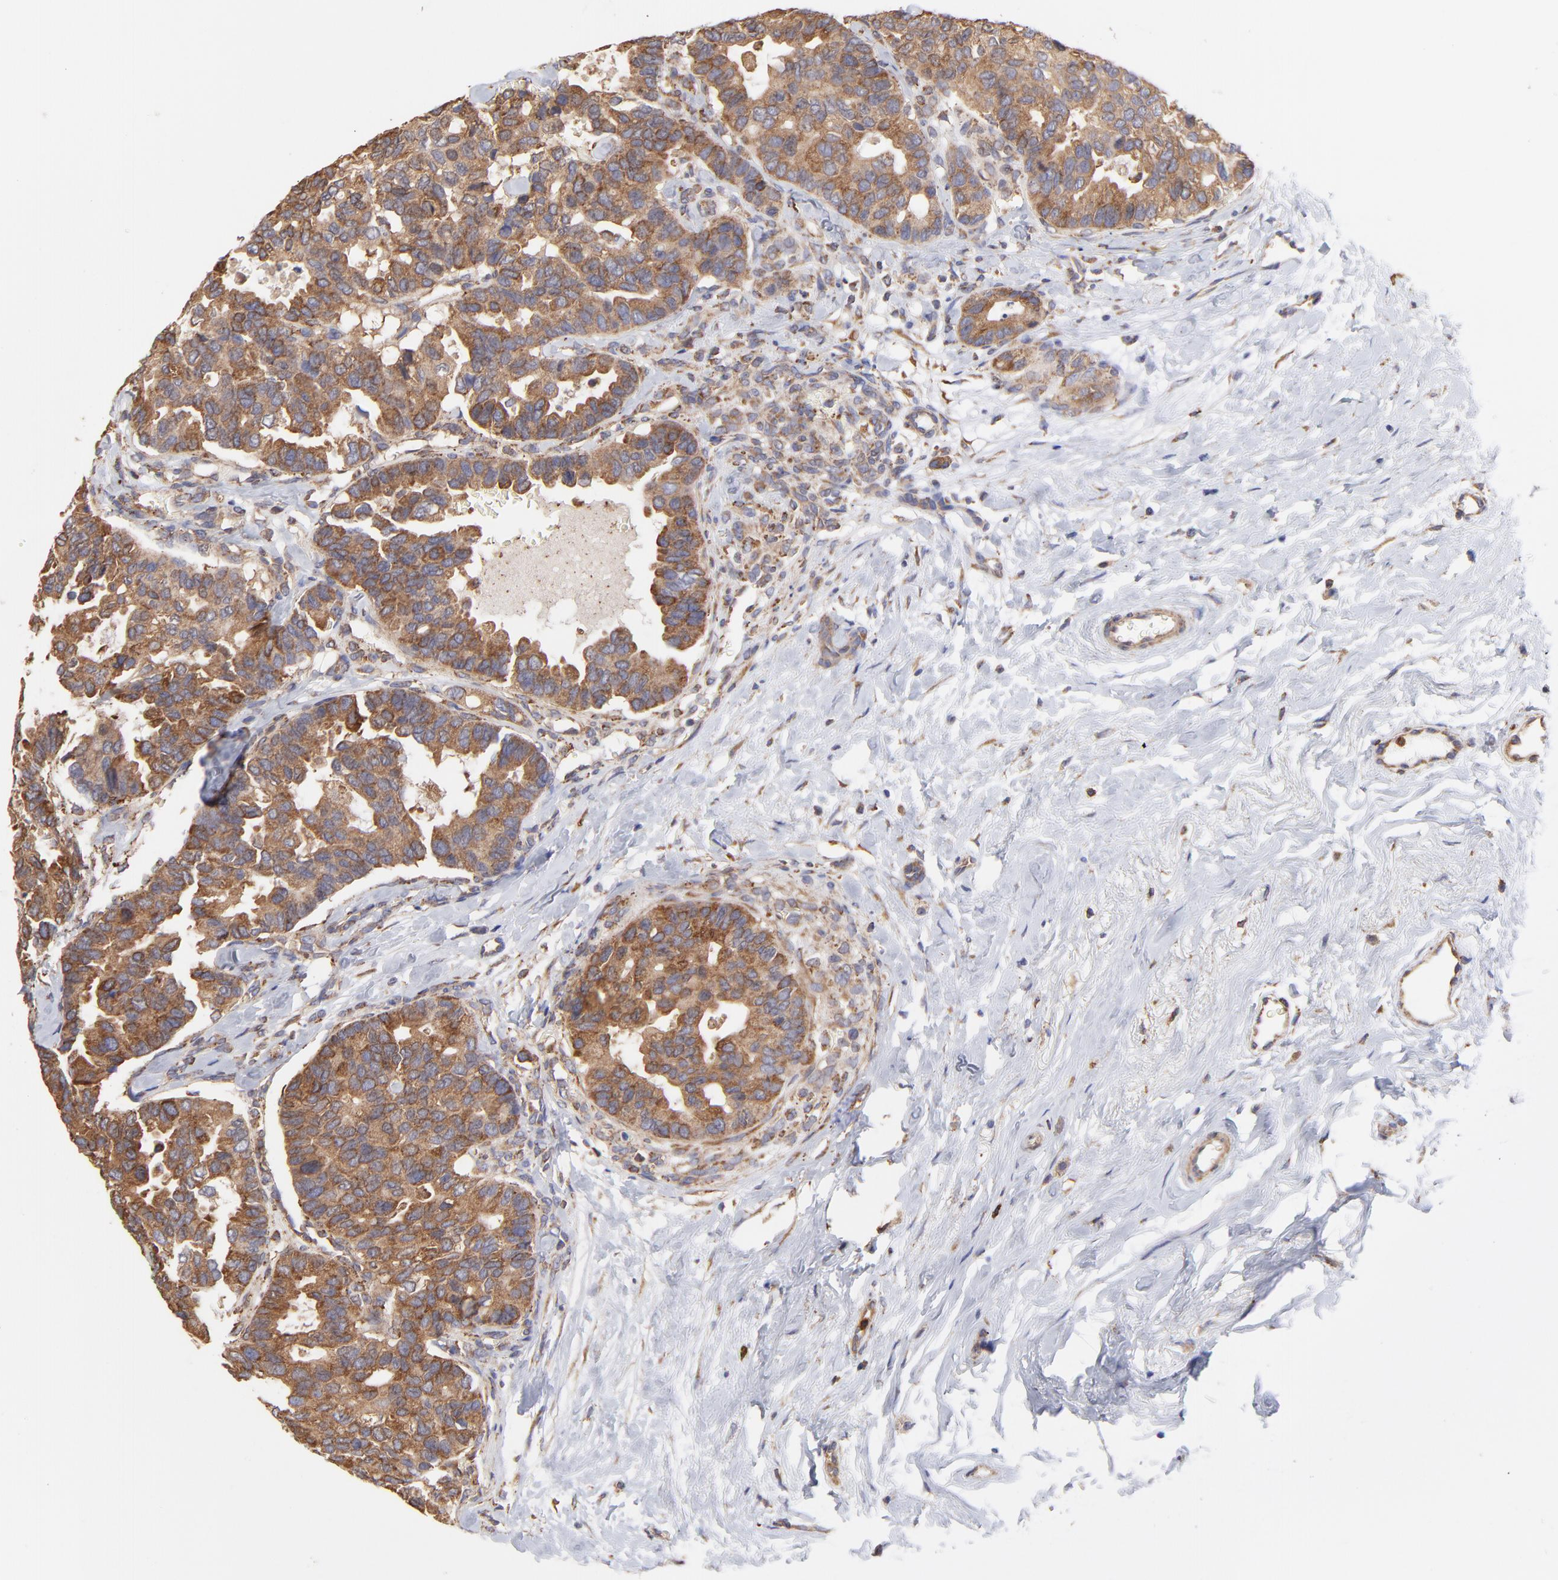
{"staining": {"intensity": "strong", "quantity": ">75%", "location": "cytoplasmic/membranous"}, "tissue": "breast cancer", "cell_type": "Tumor cells", "image_type": "cancer", "snomed": [{"axis": "morphology", "description": "Duct carcinoma"}, {"axis": "topography", "description": "Breast"}], "caption": "Immunohistochemistry micrograph of neoplastic tissue: human breast cancer stained using immunohistochemistry displays high levels of strong protein expression localized specifically in the cytoplasmic/membranous of tumor cells, appearing as a cytoplasmic/membranous brown color.", "gene": "PFKM", "patient": {"sex": "female", "age": 69}}